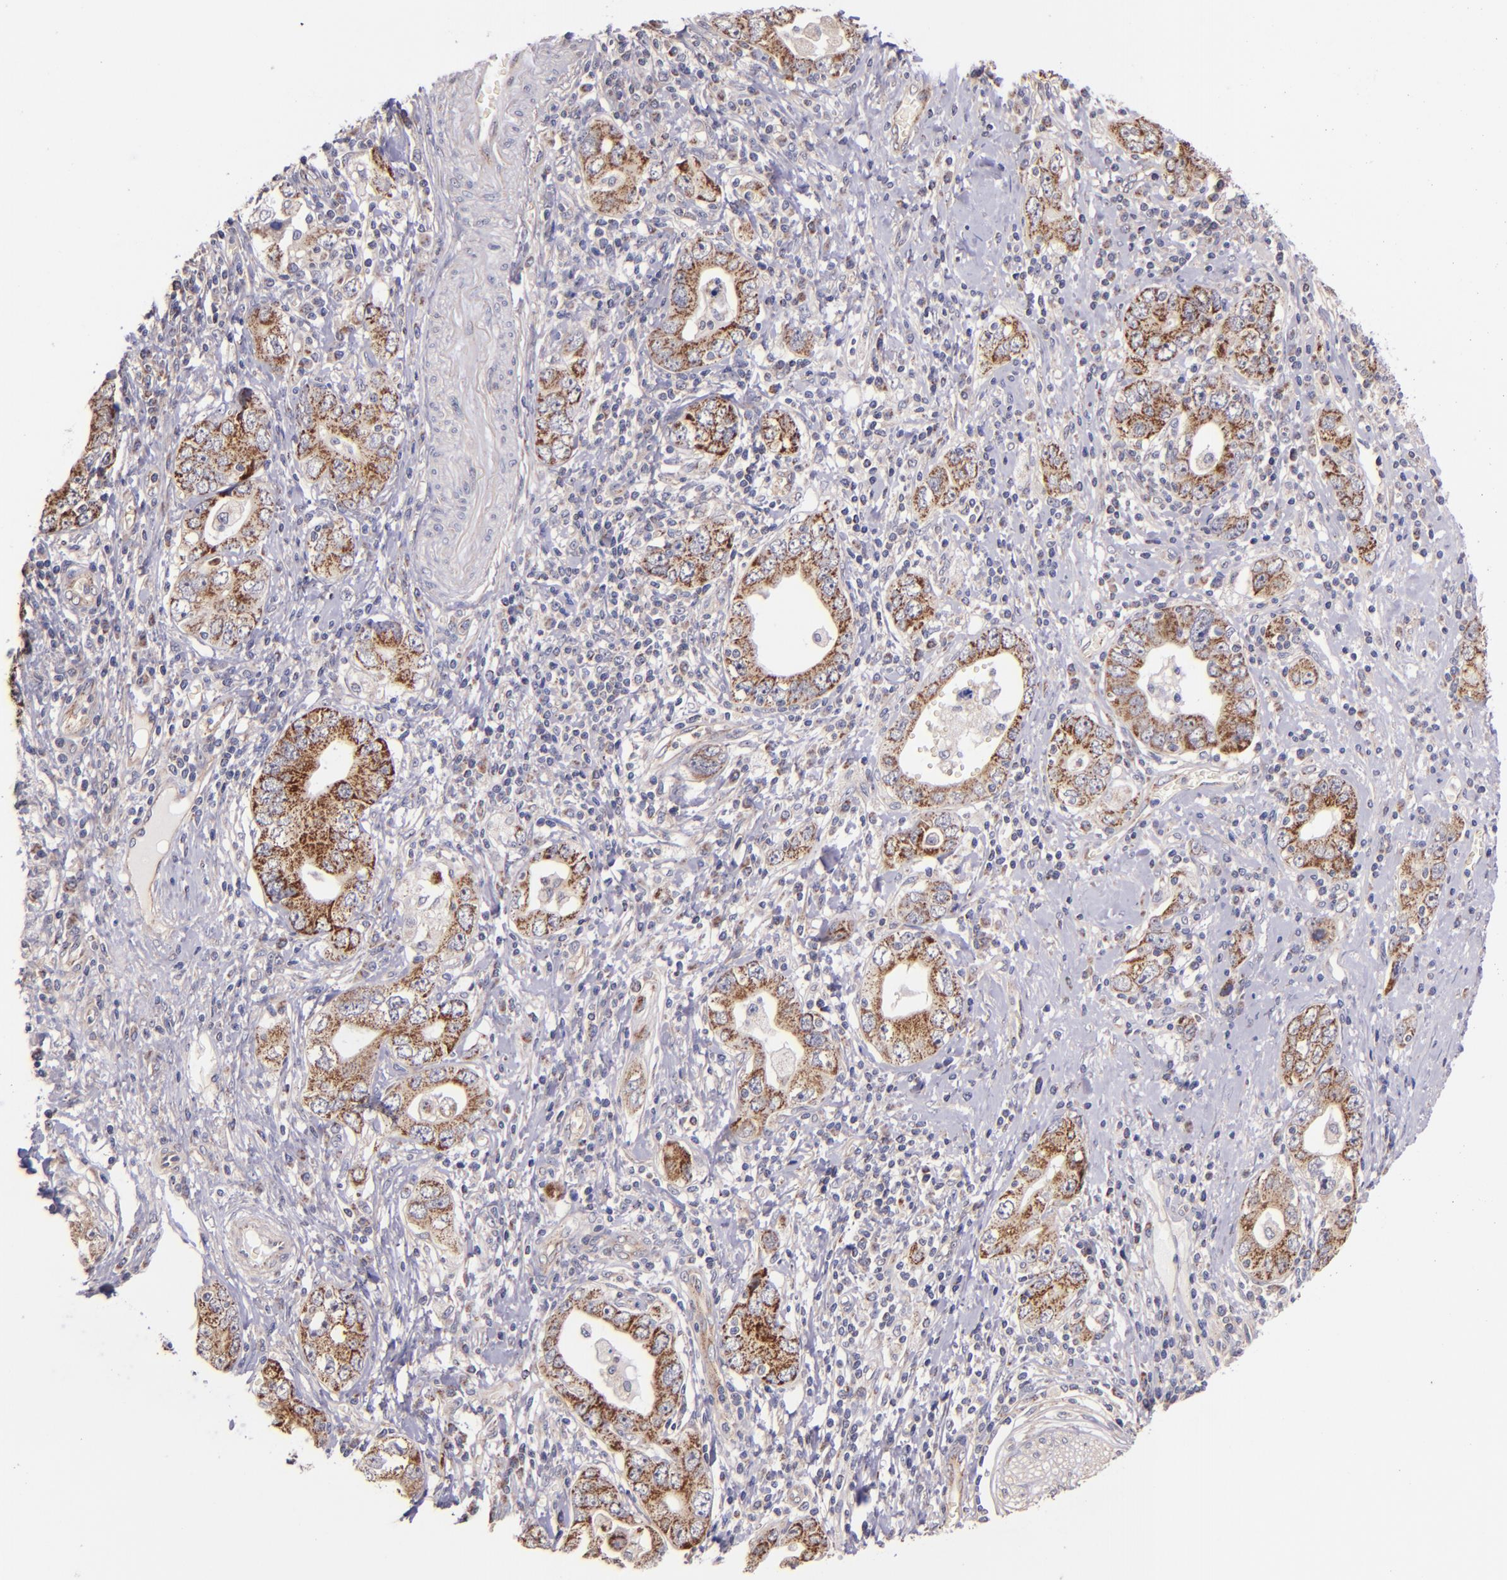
{"staining": {"intensity": "moderate", "quantity": ">75%", "location": "cytoplasmic/membranous"}, "tissue": "stomach cancer", "cell_type": "Tumor cells", "image_type": "cancer", "snomed": [{"axis": "morphology", "description": "Adenocarcinoma, NOS"}, {"axis": "topography", "description": "Stomach, lower"}], "caption": "Human adenocarcinoma (stomach) stained with a protein marker displays moderate staining in tumor cells.", "gene": "SHC1", "patient": {"sex": "female", "age": 93}}